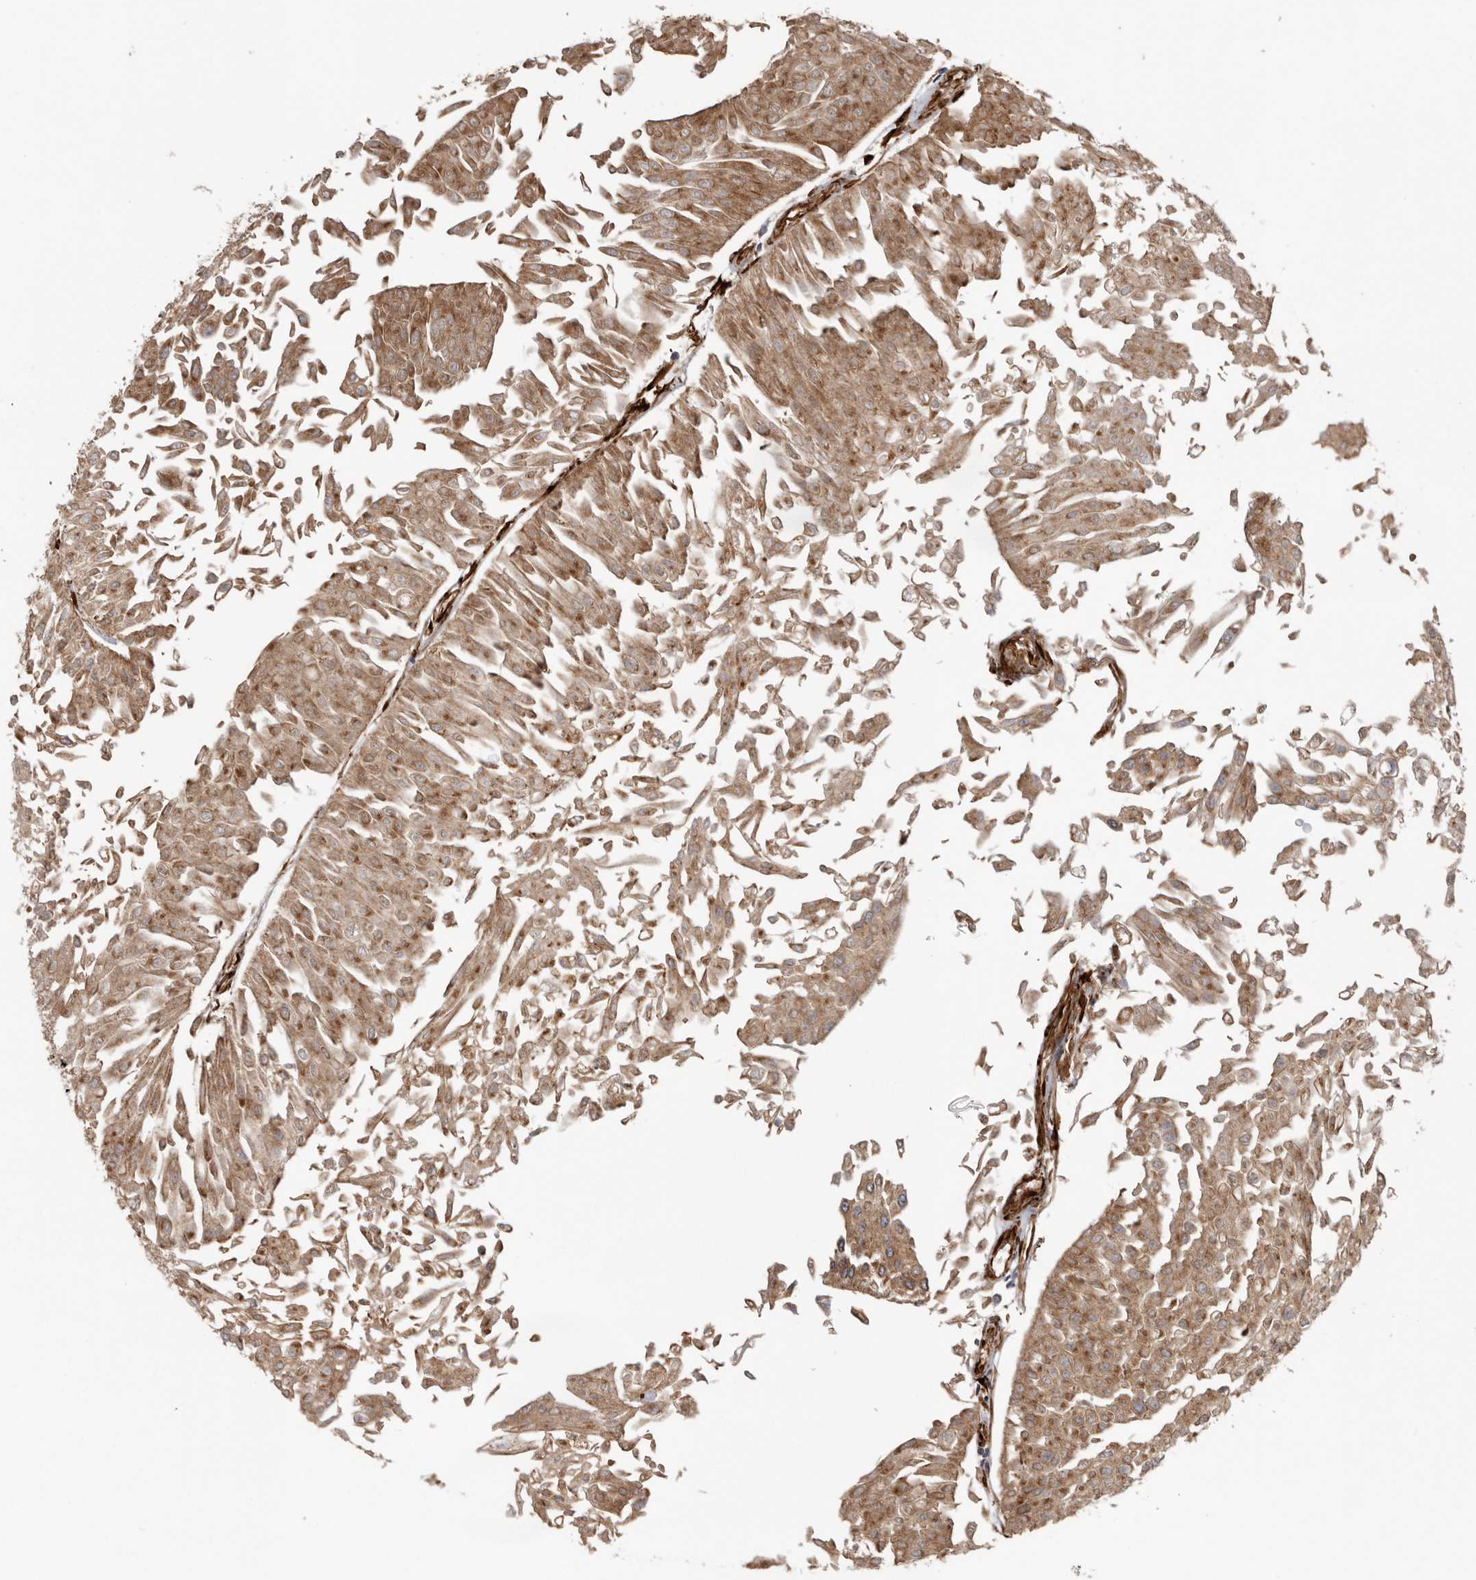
{"staining": {"intensity": "moderate", "quantity": ">75%", "location": "cytoplasmic/membranous"}, "tissue": "urothelial cancer", "cell_type": "Tumor cells", "image_type": "cancer", "snomed": [{"axis": "morphology", "description": "Urothelial carcinoma, Low grade"}, {"axis": "topography", "description": "Urinary bladder"}], "caption": "This photomicrograph displays urothelial carcinoma (low-grade) stained with immunohistochemistry to label a protein in brown. The cytoplasmic/membranous of tumor cells show moderate positivity for the protein. Nuclei are counter-stained blue.", "gene": "CEP350", "patient": {"sex": "male", "age": 67}}